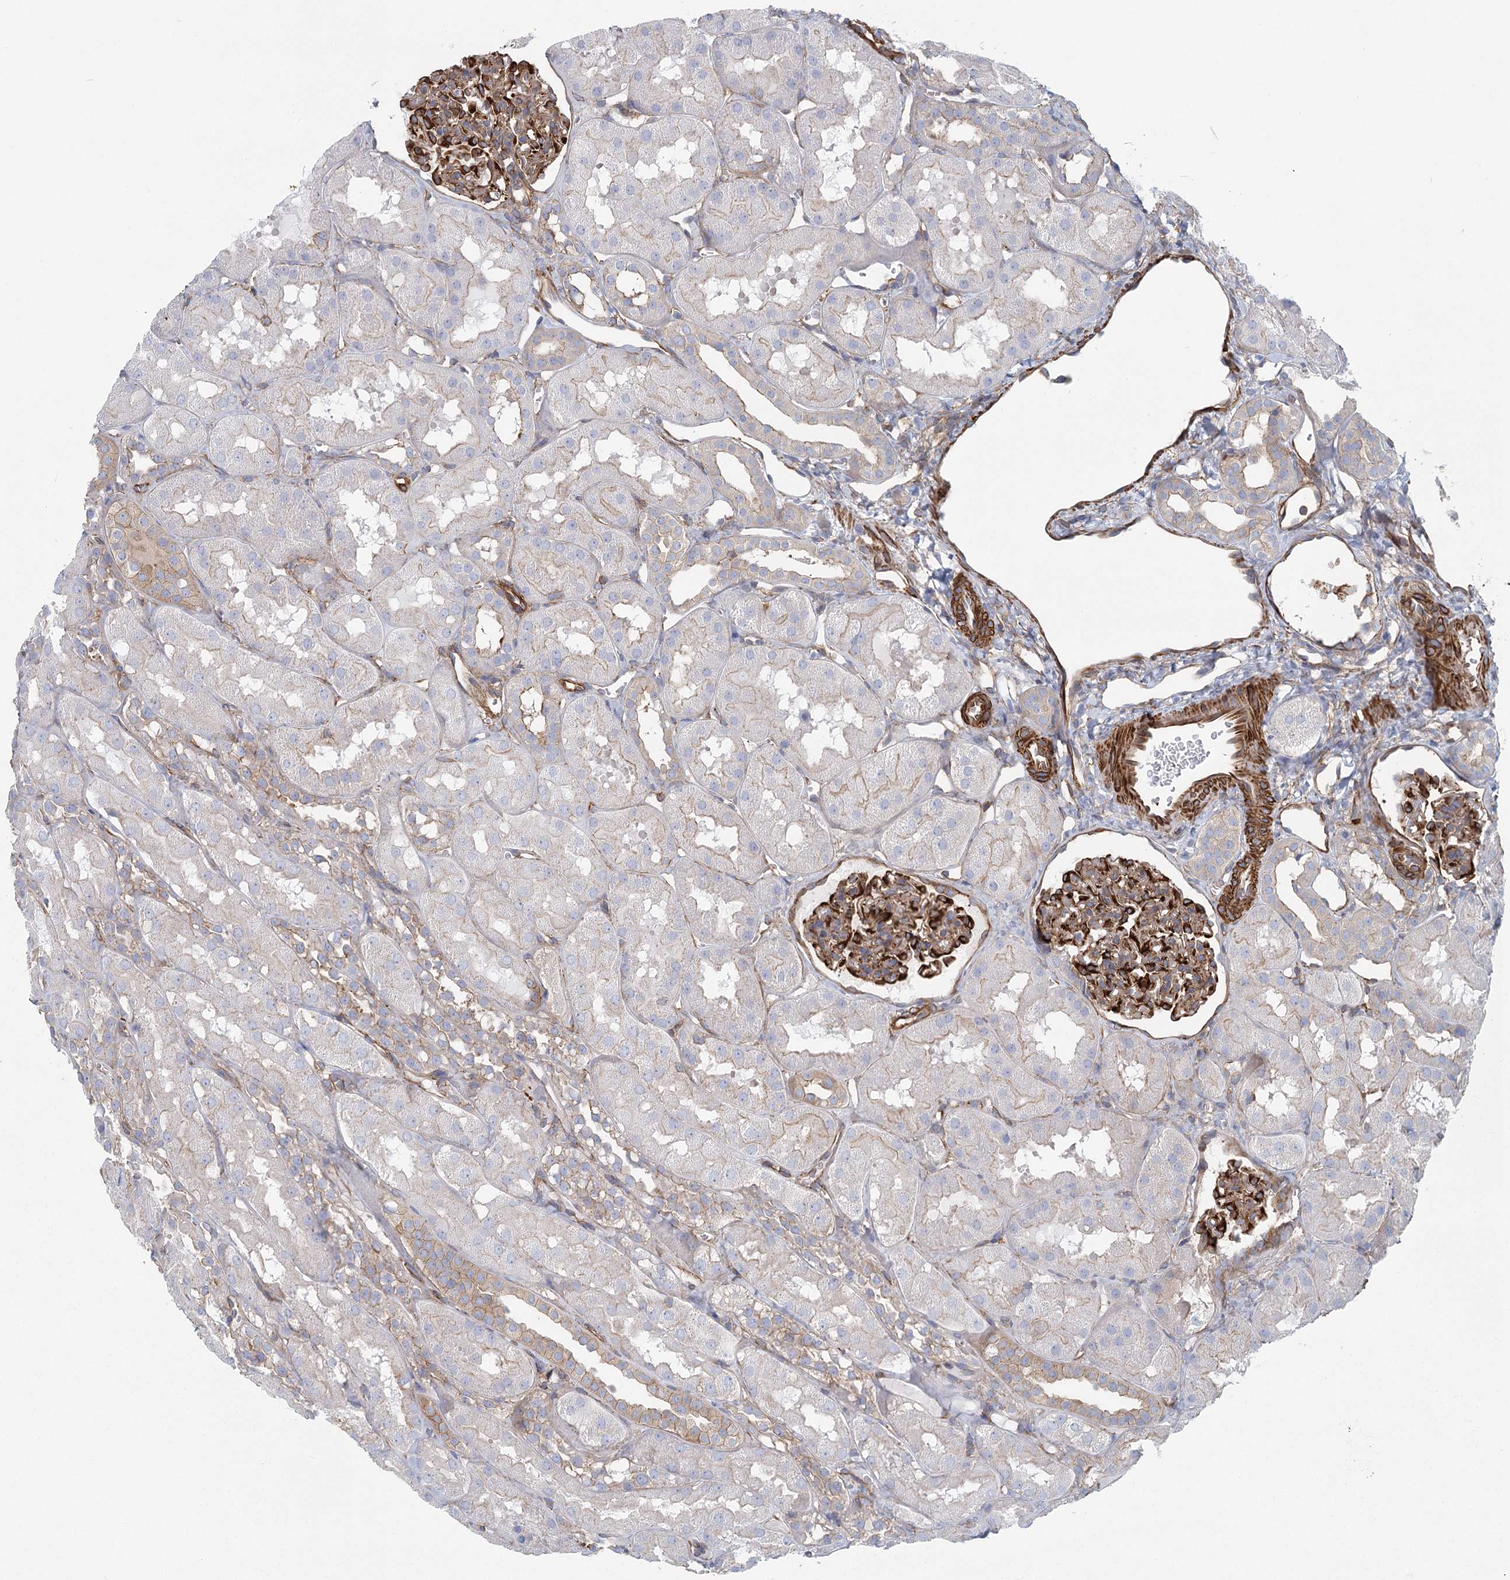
{"staining": {"intensity": "moderate", "quantity": ">75%", "location": "cytoplasmic/membranous"}, "tissue": "kidney", "cell_type": "Cells in glomeruli", "image_type": "normal", "snomed": [{"axis": "morphology", "description": "Normal tissue, NOS"}, {"axis": "topography", "description": "Kidney"}, {"axis": "topography", "description": "Urinary bladder"}], "caption": "Protein expression analysis of unremarkable human kidney reveals moderate cytoplasmic/membranous expression in approximately >75% of cells in glomeruli. (brown staining indicates protein expression, while blue staining denotes nuclei).", "gene": "IFT46", "patient": {"sex": "male", "age": 16}}